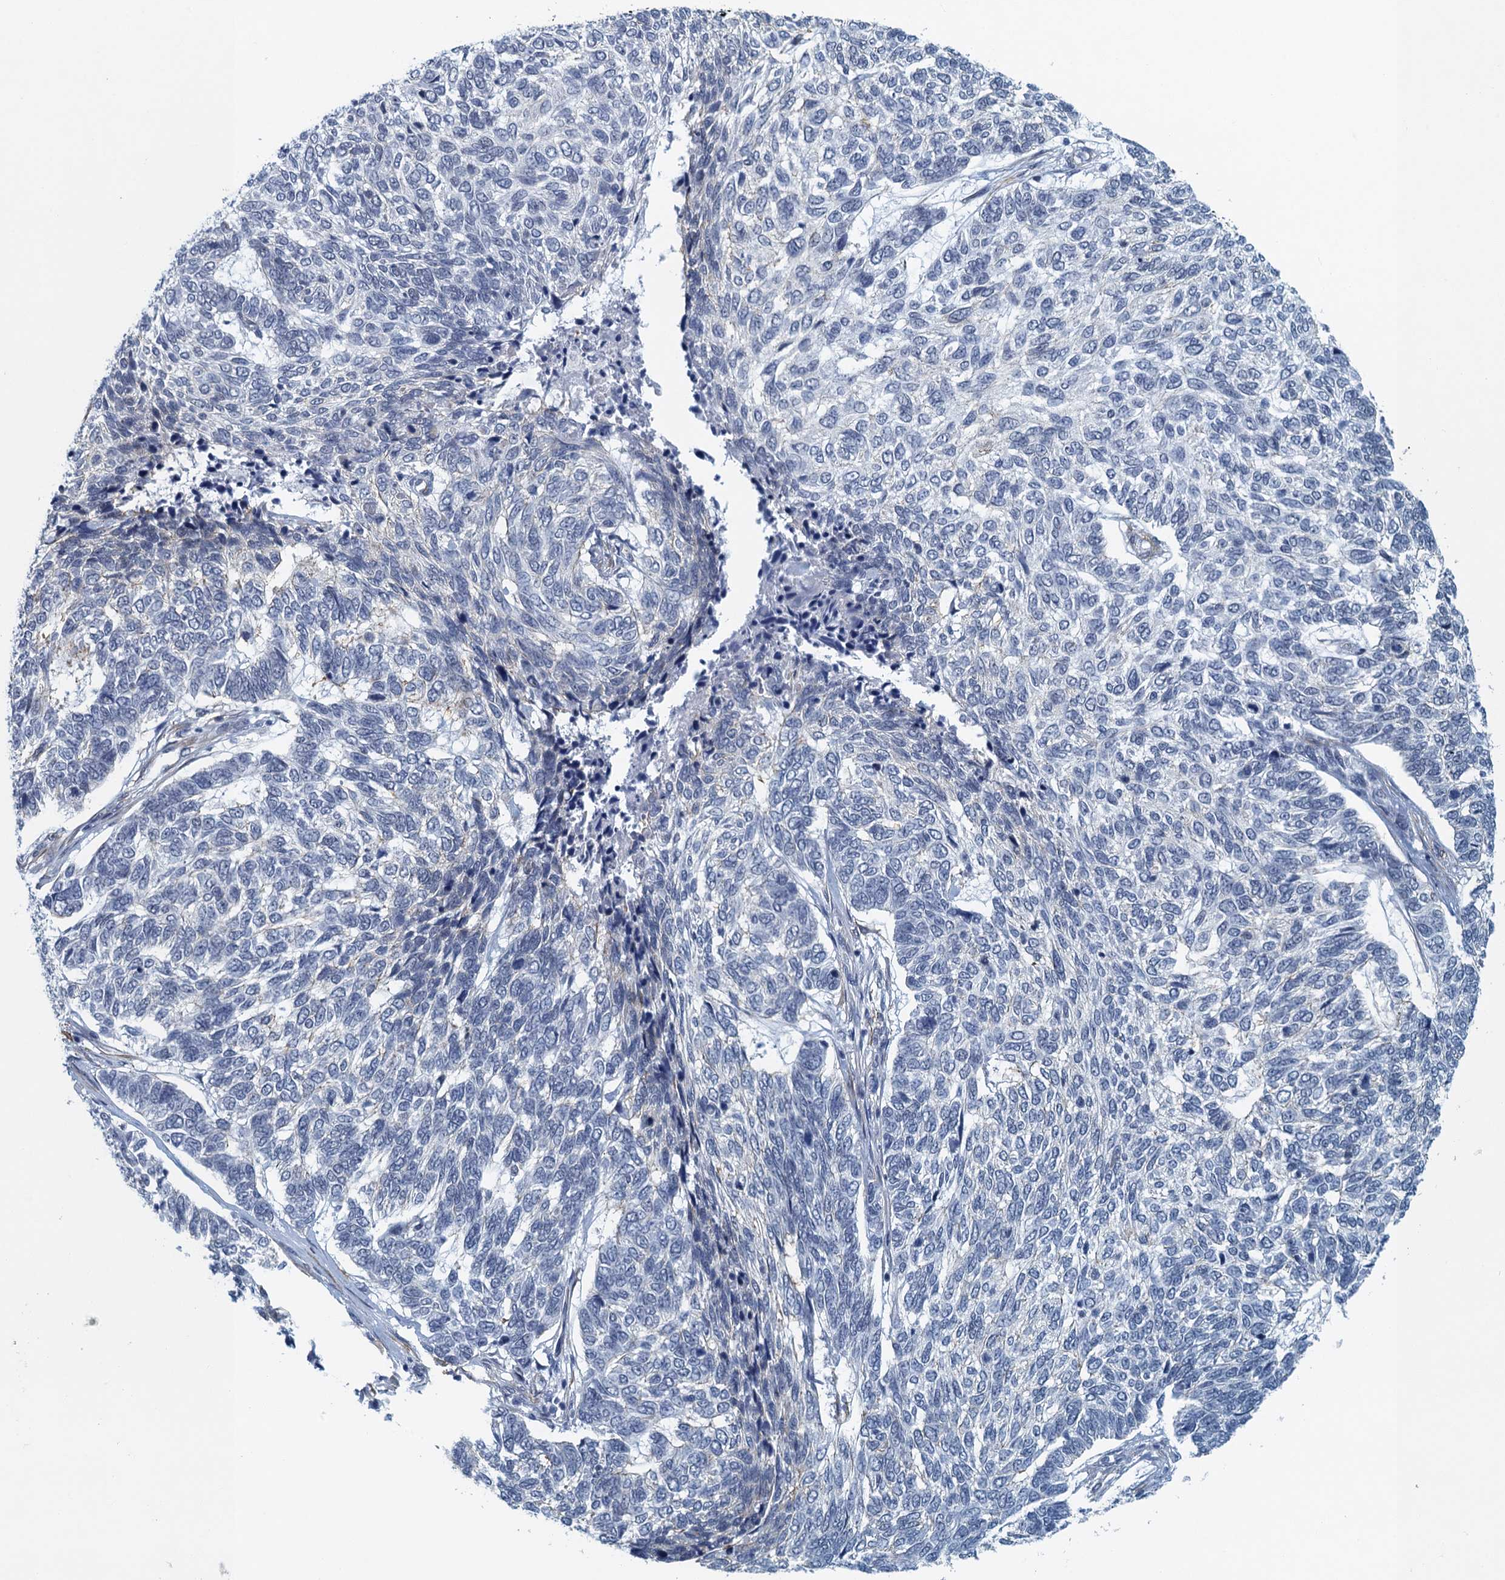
{"staining": {"intensity": "negative", "quantity": "none", "location": "none"}, "tissue": "skin cancer", "cell_type": "Tumor cells", "image_type": "cancer", "snomed": [{"axis": "morphology", "description": "Basal cell carcinoma"}, {"axis": "topography", "description": "Skin"}], "caption": "IHC micrograph of basal cell carcinoma (skin) stained for a protein (brown), which shows no staining in tumor cells.", "gene": "ALG2", "patient": {"sex": "female", "age": 65}}